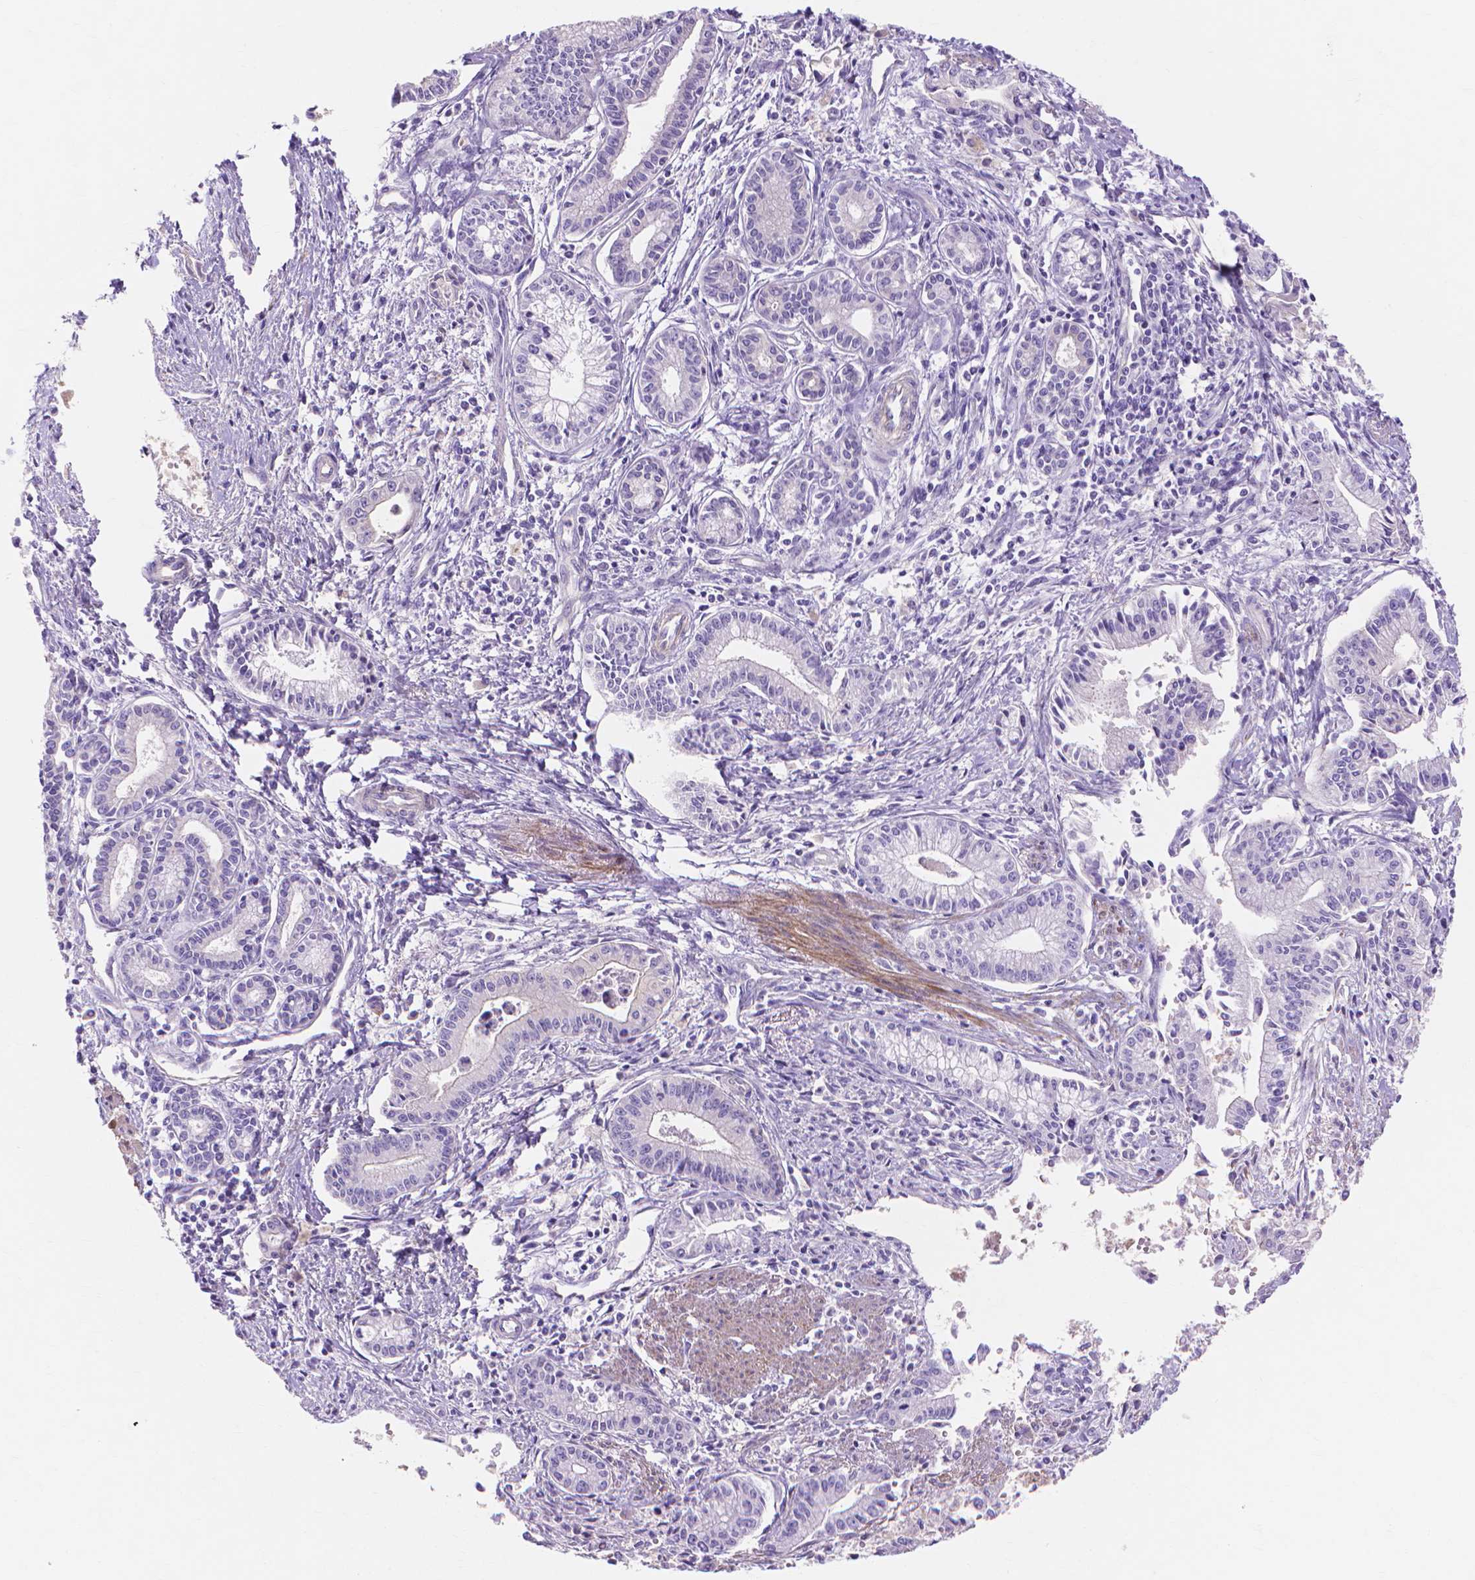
{"staining": {"intensity": "negative", "quantity": "none", "location": "none"}, "tissue": "pancreatic cancer", "cell_type": "Tumor cells", "image_type": "cancer", "snomed": [{"axis": "morphology", "description": "Adenocarcinoma, NOS"}, {"axis": "topography", "description": "Pancreas"}], "caption": "Immunohistochemical staining of human adenocarcinoma (pancreatic) displays no significant expression in tumor cells.", "gene": "MBLAC1", "patient": {"sex": "female", "age": 65}}